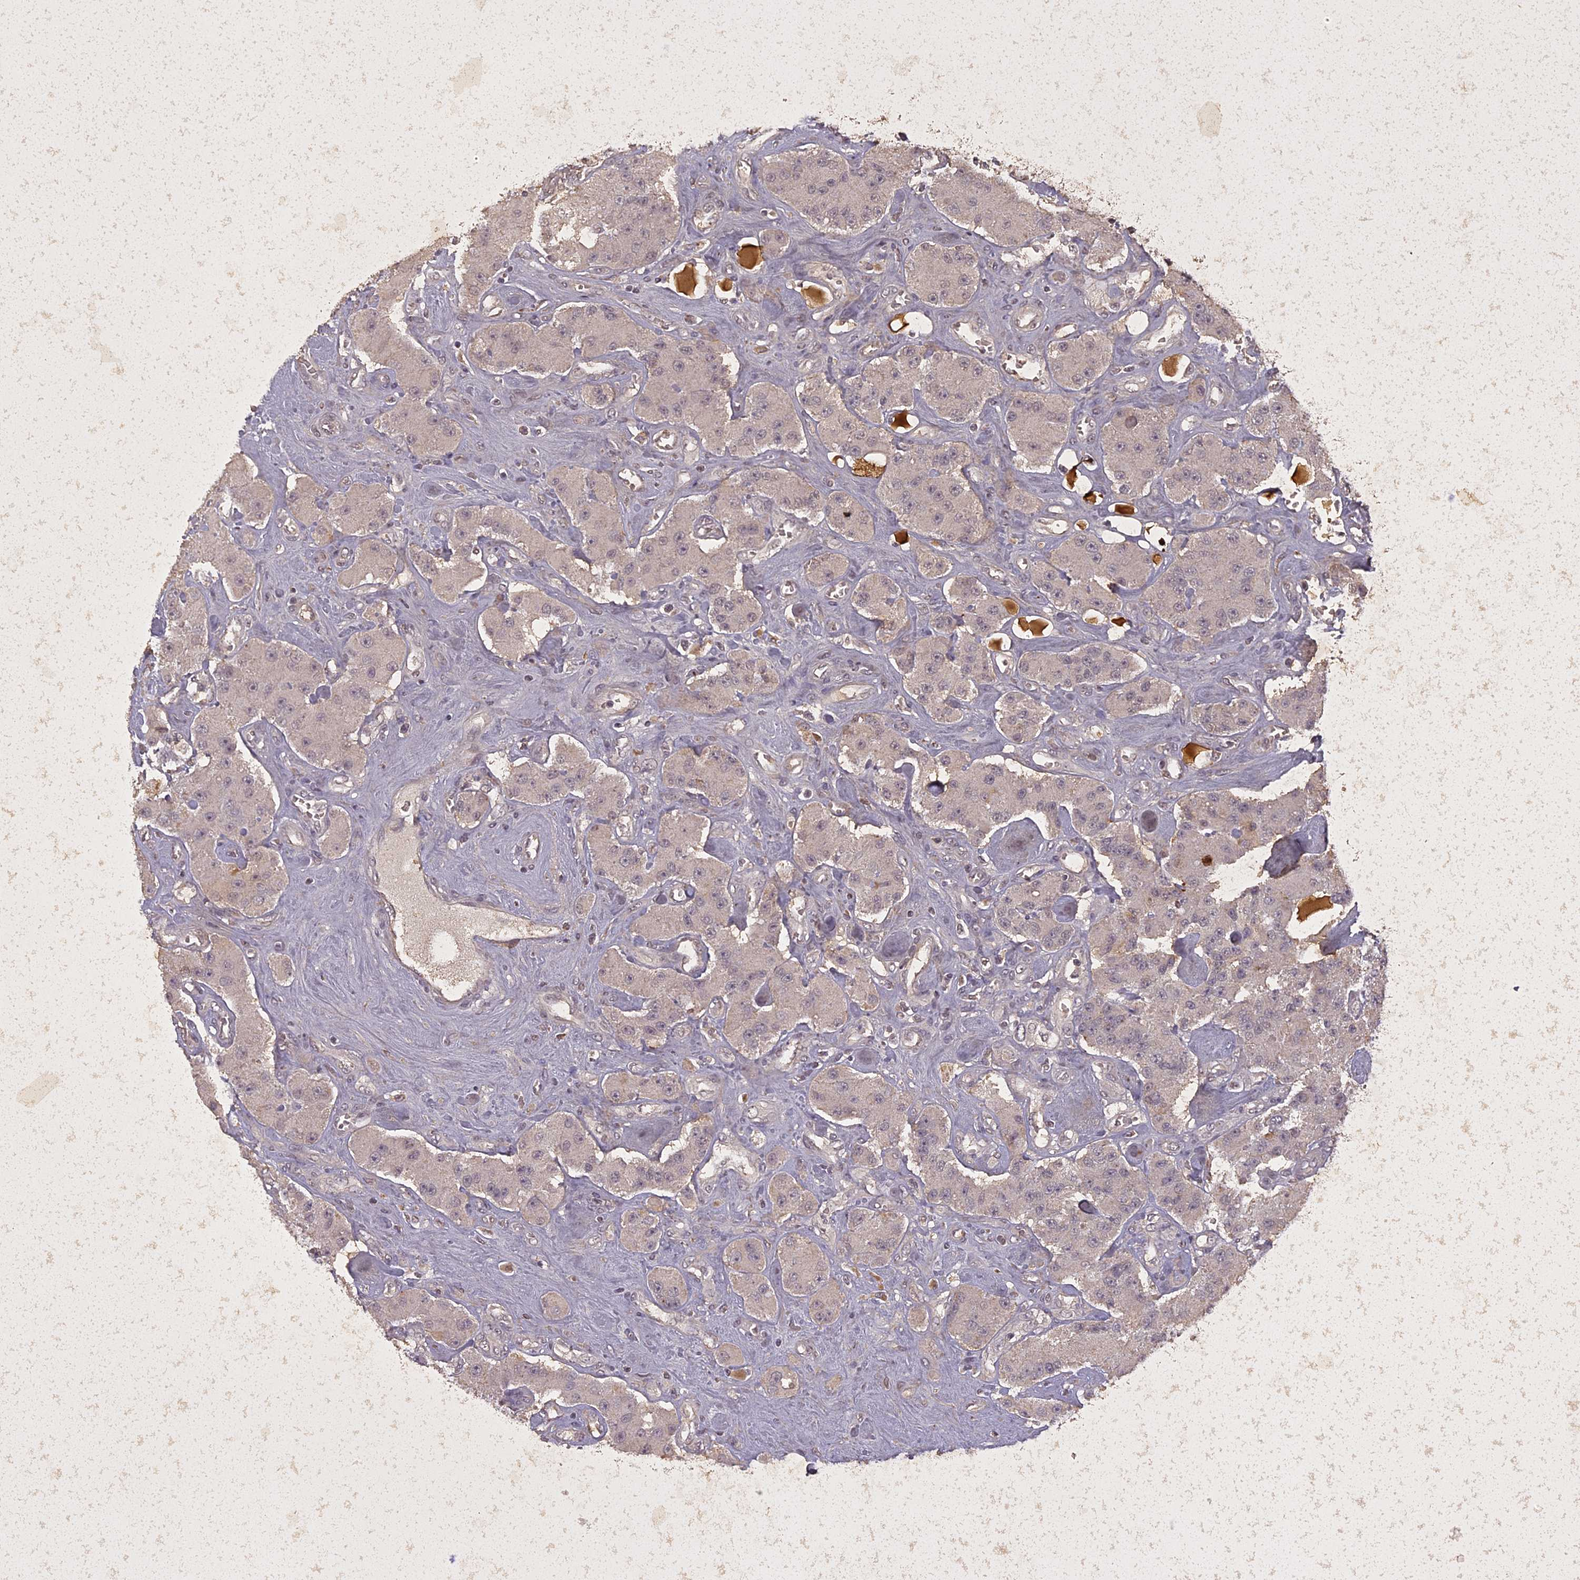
{"staining": {"intensity": "negative", "quantity": "none", "location": "none"}, "tissue": "carcinoid", "cell_type": "Tumor cells", "image_type": "cancer", "snomed": [{"axis": "morphology", "description": "Carcinoid, malignant, NOS"}, {"axis": "topography", "description": "Pancreas"}], "caption": "Immunohistochemical staining of human carcinoid (malignant) exhibits no significant expression in tumor cells. (DAB (3,3'-diaminobenzidine) IHC visualized using brightfield microscopy, high magnification).", "gene": "LIN37", "patient": {"sex": "male", "age": 41}}